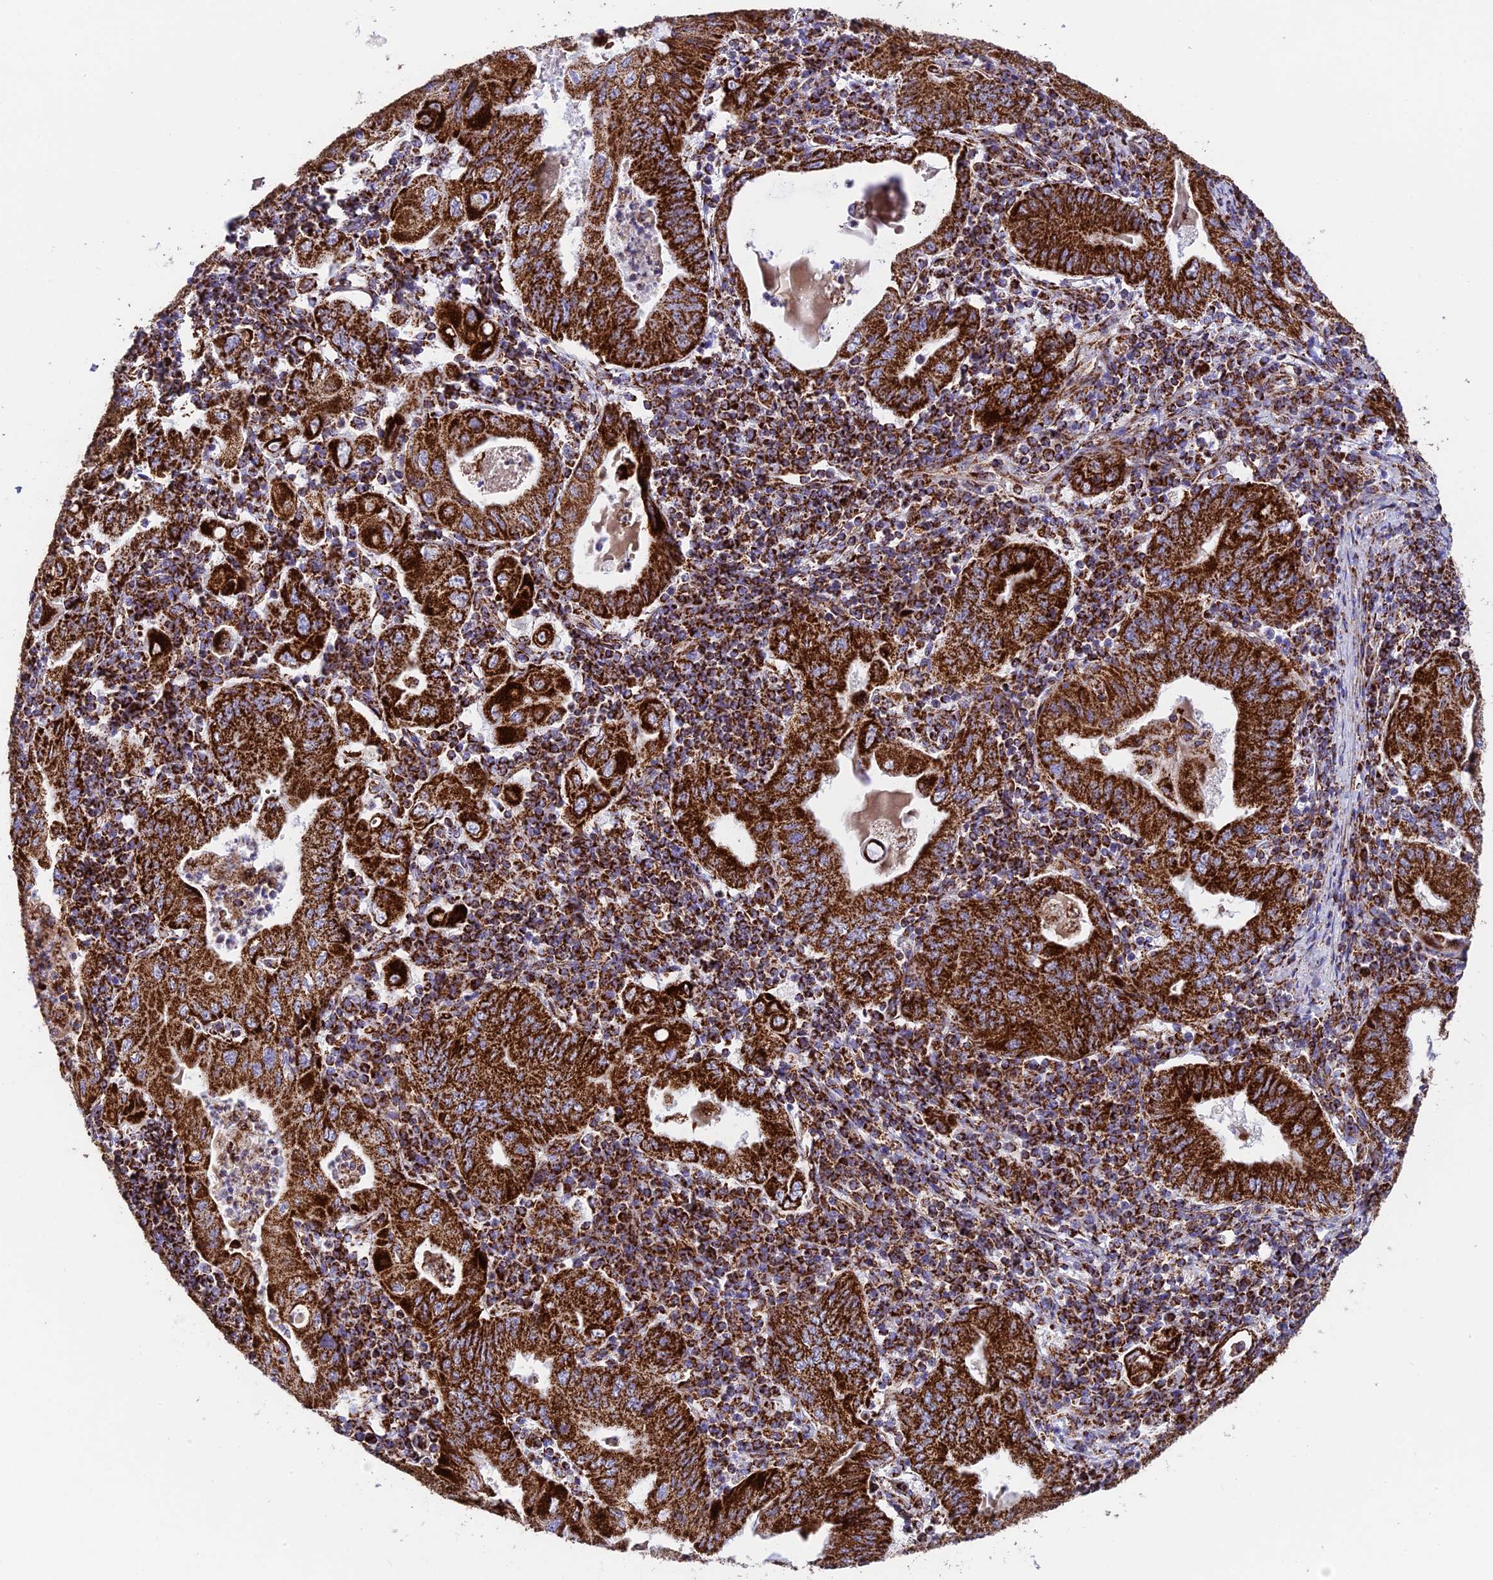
{"staining": {"intensity": "strong", "quantity": ">75%", "location": "cytoplasmic/membranous"}, "tissue": "stomach cancer", "cell_type": "Tumor cells", "image_type": "cancer", "snomed": [{"axis": "morphology", "description": "Normal tissue, NOS"}, {"axis": "morphology", "description": "Adenocarcinoma, NOS"}, {"axis": "topography", "description": "Esophagus"}, {"axis": "topography", "description": "Stomach, upper"}, {"axis": "topography", "description": "Peripheral nerve tissue"}], "caption": "An image of stomach cancer (adenocarcinoma) stained for a protein demonstrates strong cytoplasmic/membranous brown staining in tumor cells.", "gene": "CHCHD3", "patient": {"sex": "male", "age": 62}}